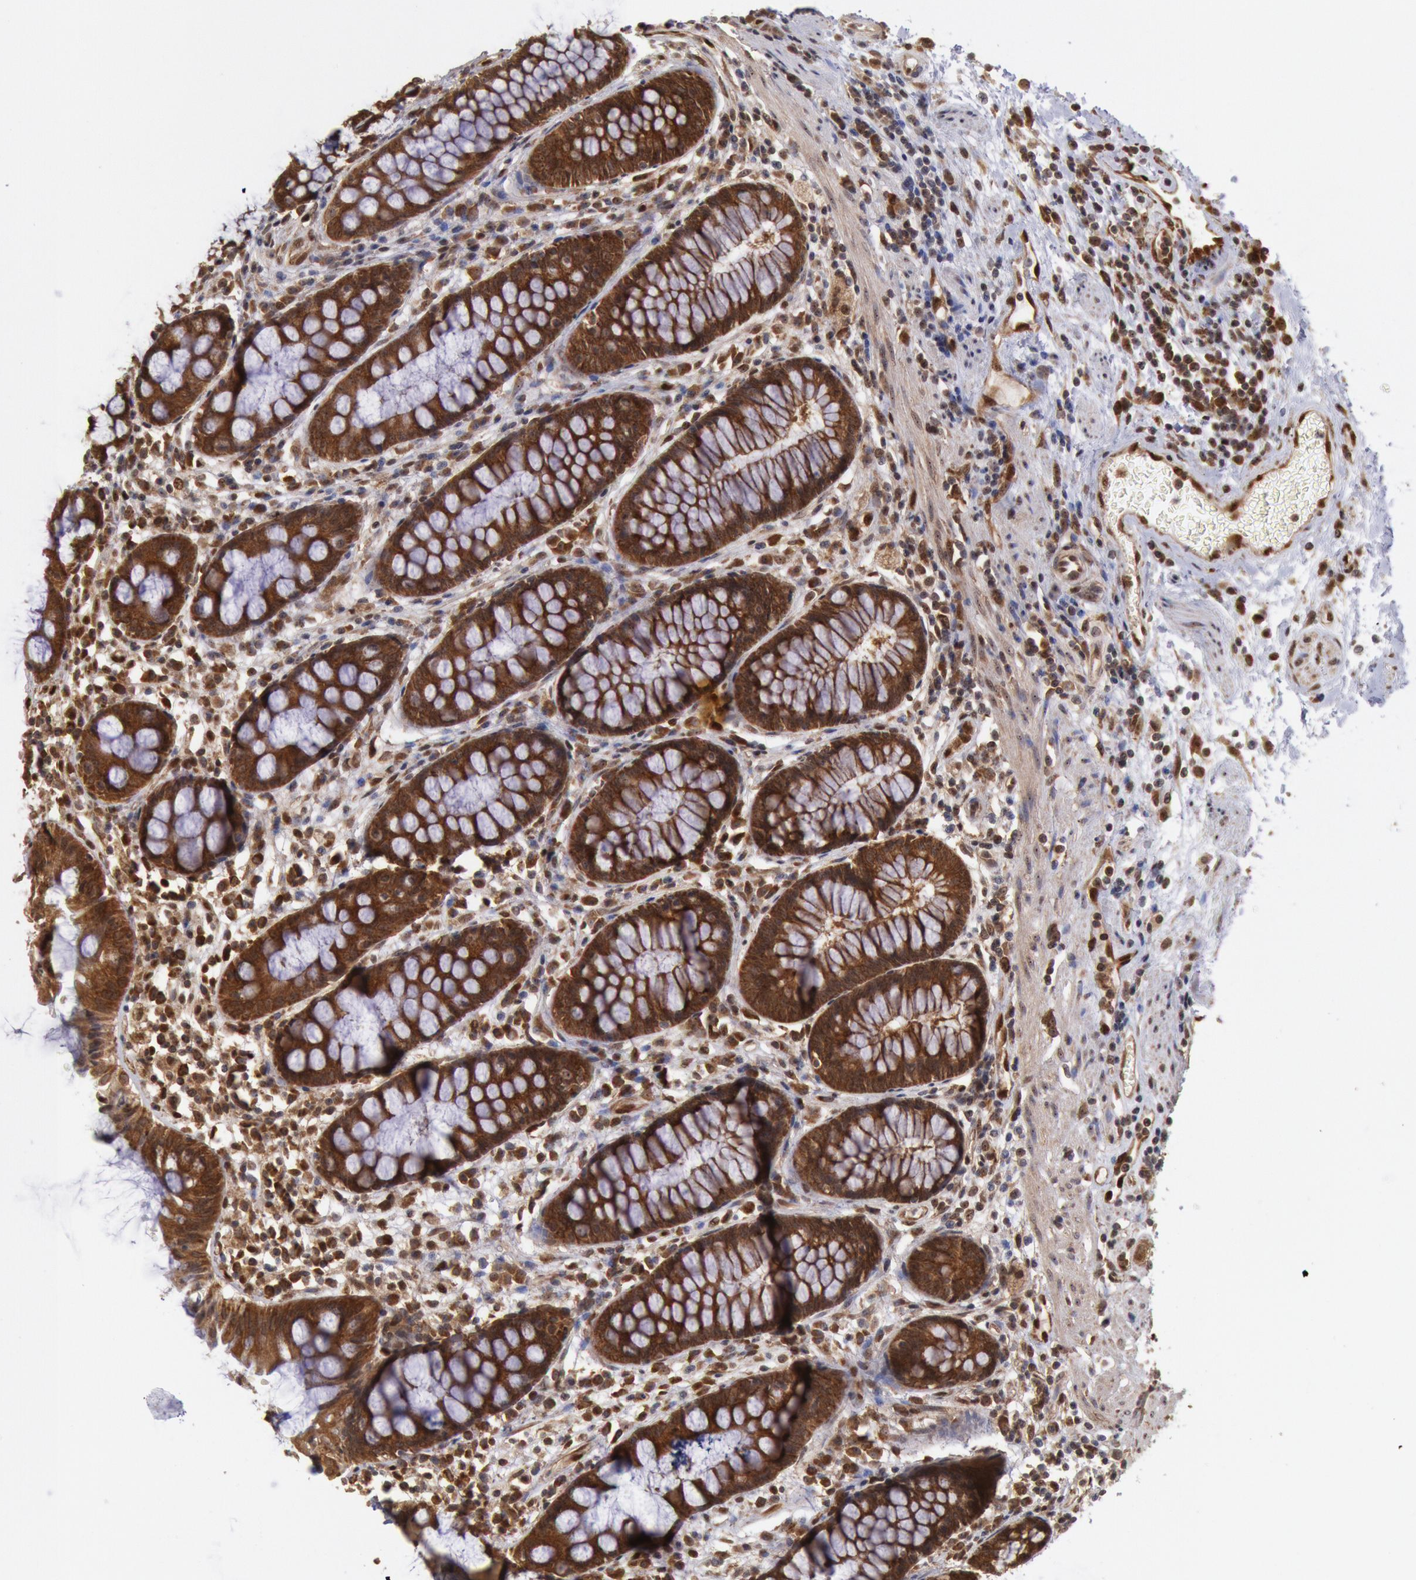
{"staining": {"intensity": "strong", "quantity": ">75%", "location": "cytoplasmic/membranous"}, "tissue": "rectum", "cell_type": "Glandular cells", "image_type": "normal", "snomed": [{"axis": "morphology", "description": "Normal tissue, NOS"}, {"axis": "topography", "description": "Rectum"}], "caption": "Brown immunohistochemical staining in benign human rectum reveals strong cytoplasmic/membranous positivity in about >75% of glandular cells. Using DAB (3,3'-diaminobenzidine) (brown) and hematoxylin (blue) stains, captured at high magnification using brightfield microscopy.", "gene": "STX17", "patient": {"sex": "female", "age": 66}}